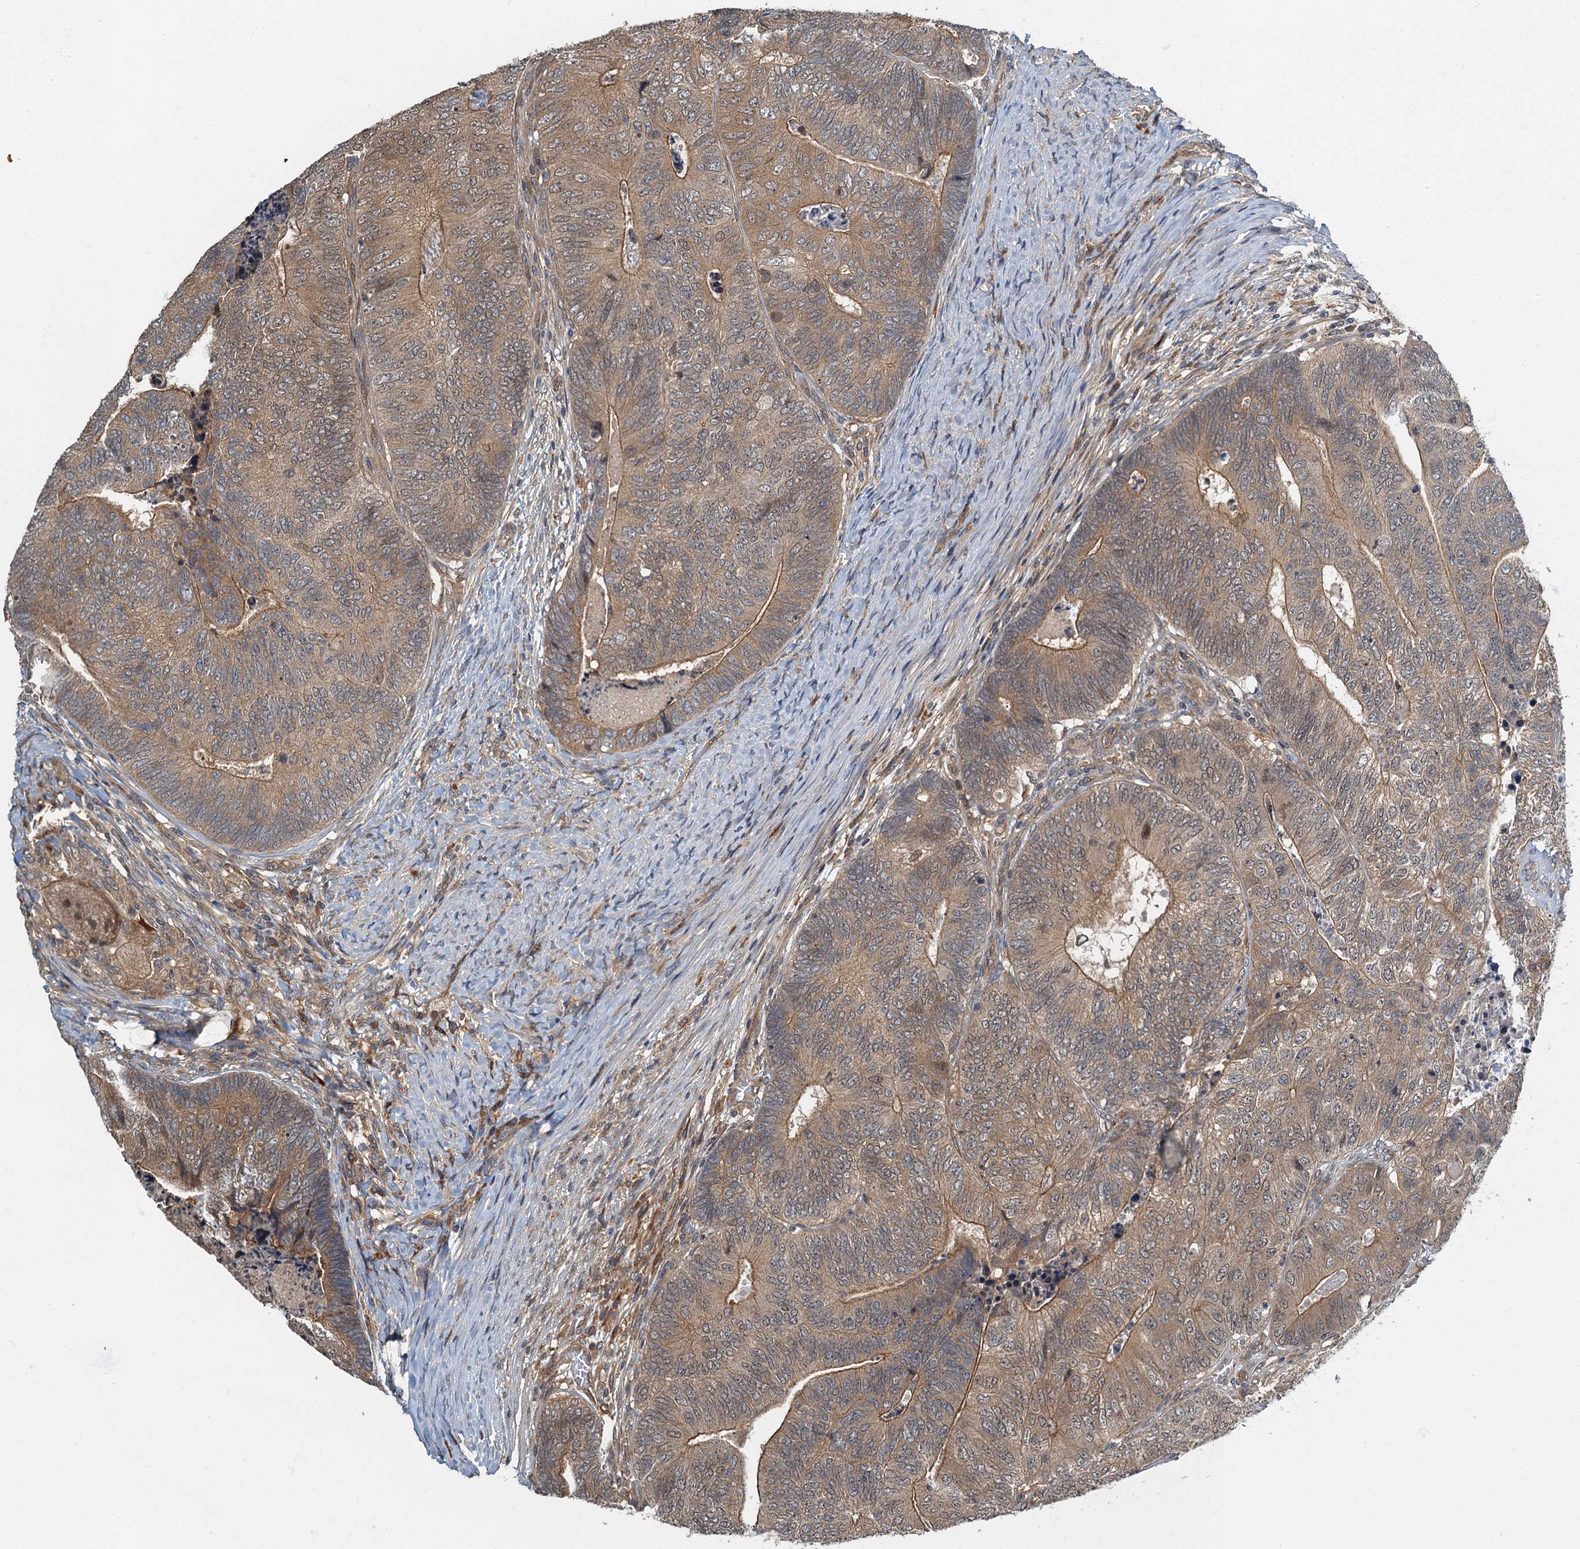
{"staining": {"intensity": "moderate", "quantity": "25%-75%", "location": "cytoplasmic/membranous"}, "tissue": "colorectal cancer", "cell_type": "Tumor cells", "image_type": "cancer", "snomed": [{"axis": "morphology", "description": "Adenocarcinoma, NOS"}, {"axis": "topography", "description": "Colon"}], "caption": "Tumor cells exhibit medium levels of moderate cytoplasmic/membranous positivity in about 25%-75% of cells in colorectal adenocarcinoma.", "gene": "TBCK", "patient": {"sex": "female", "age": 67}}